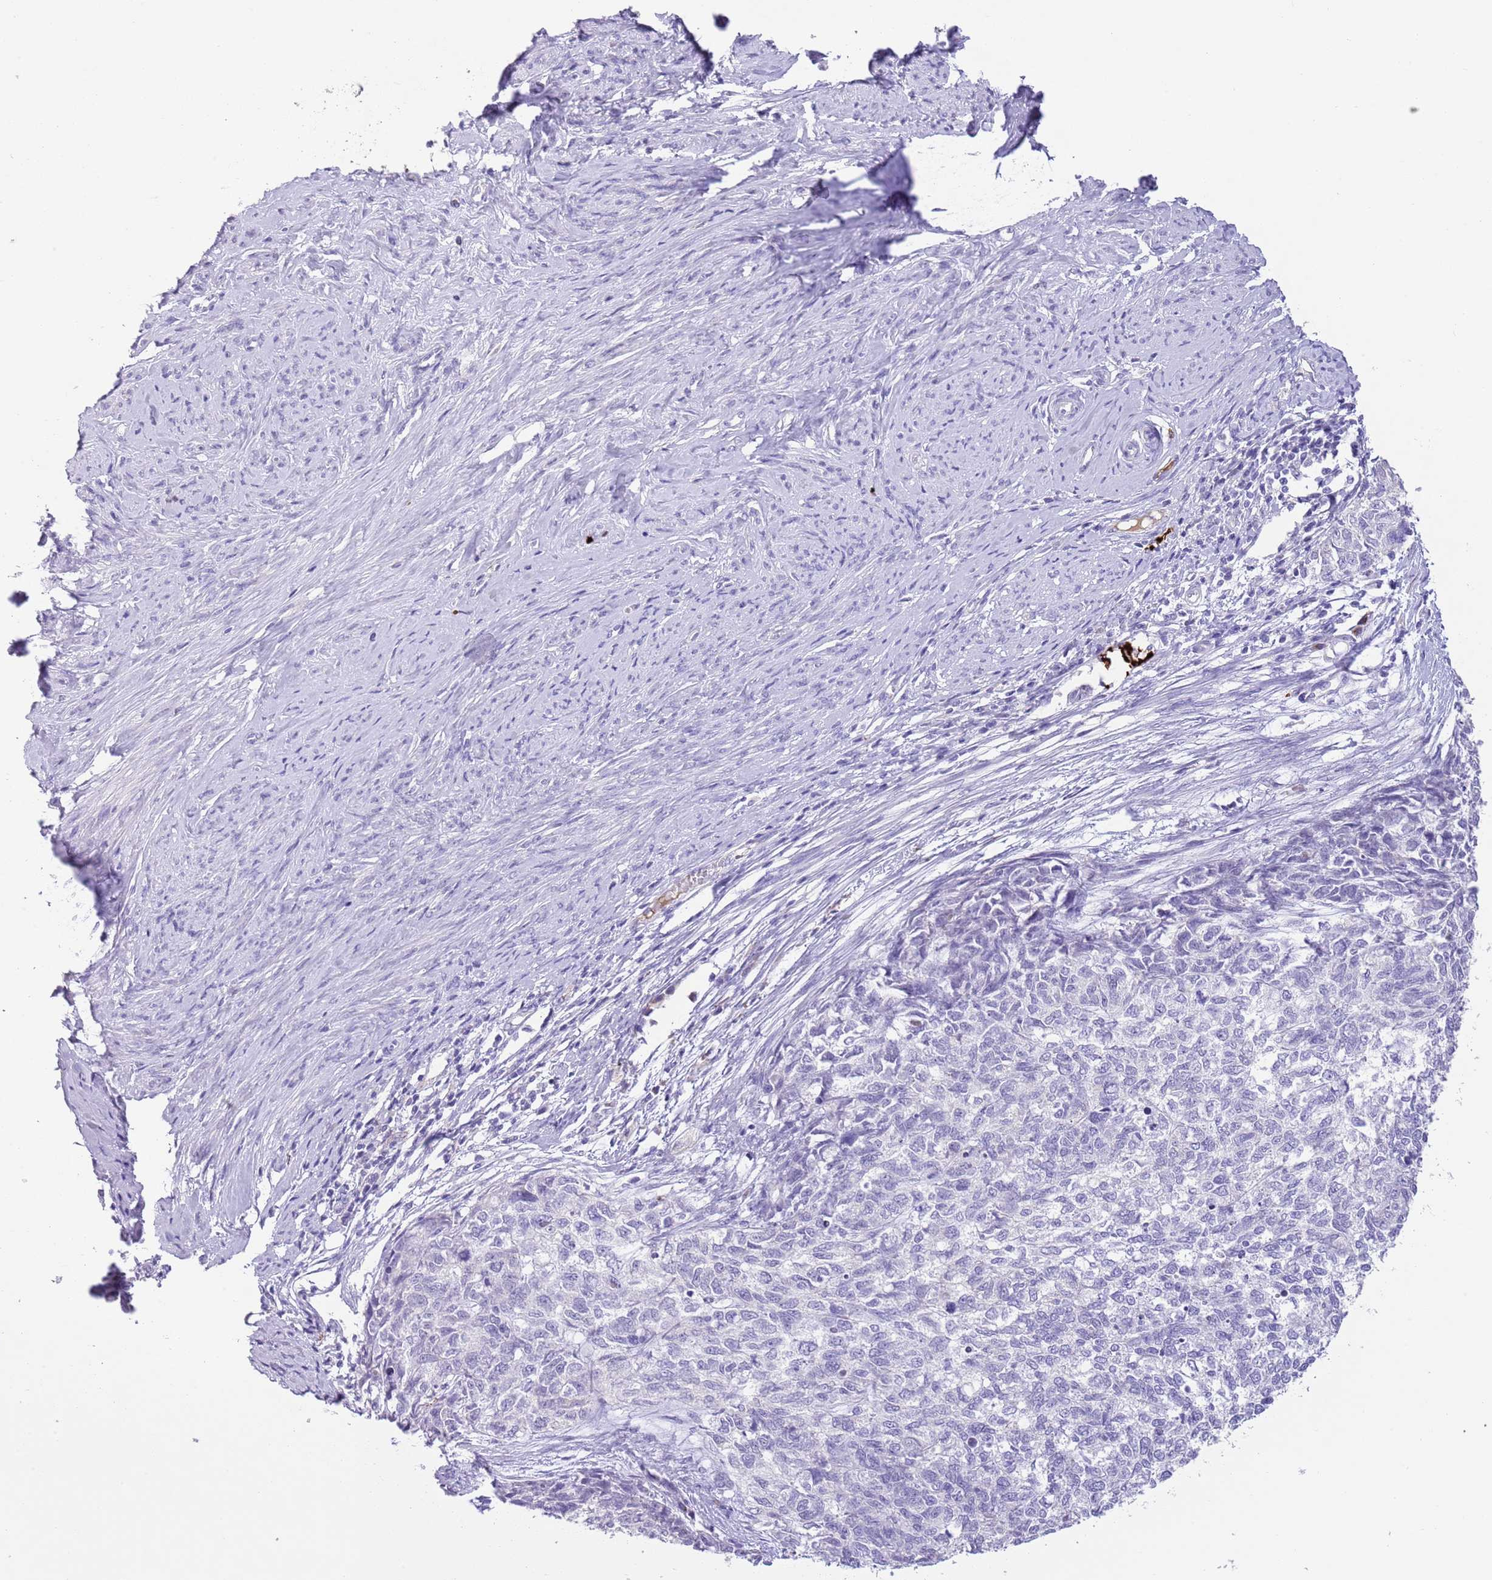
{"staining": {"intensity": "negative", "quantity": "none", "location": "none"}, "tissue": "cervical cancer", "cell_type": "Tumor cells", "image_type": "cancer", "snomed": [{"axis": "morphology", "description": "Squamous cell carcinoma, NOS"}, {"axis": "topography", "description": "Cervix"}], "caption": "DAB immunohistochemical staining of human cervical cancer (squamous cell carcinoma) reveals no significant positivity in tumor cells.", "gene": "CLEC2A", "patient": {"sex": "female", "age": 63}}